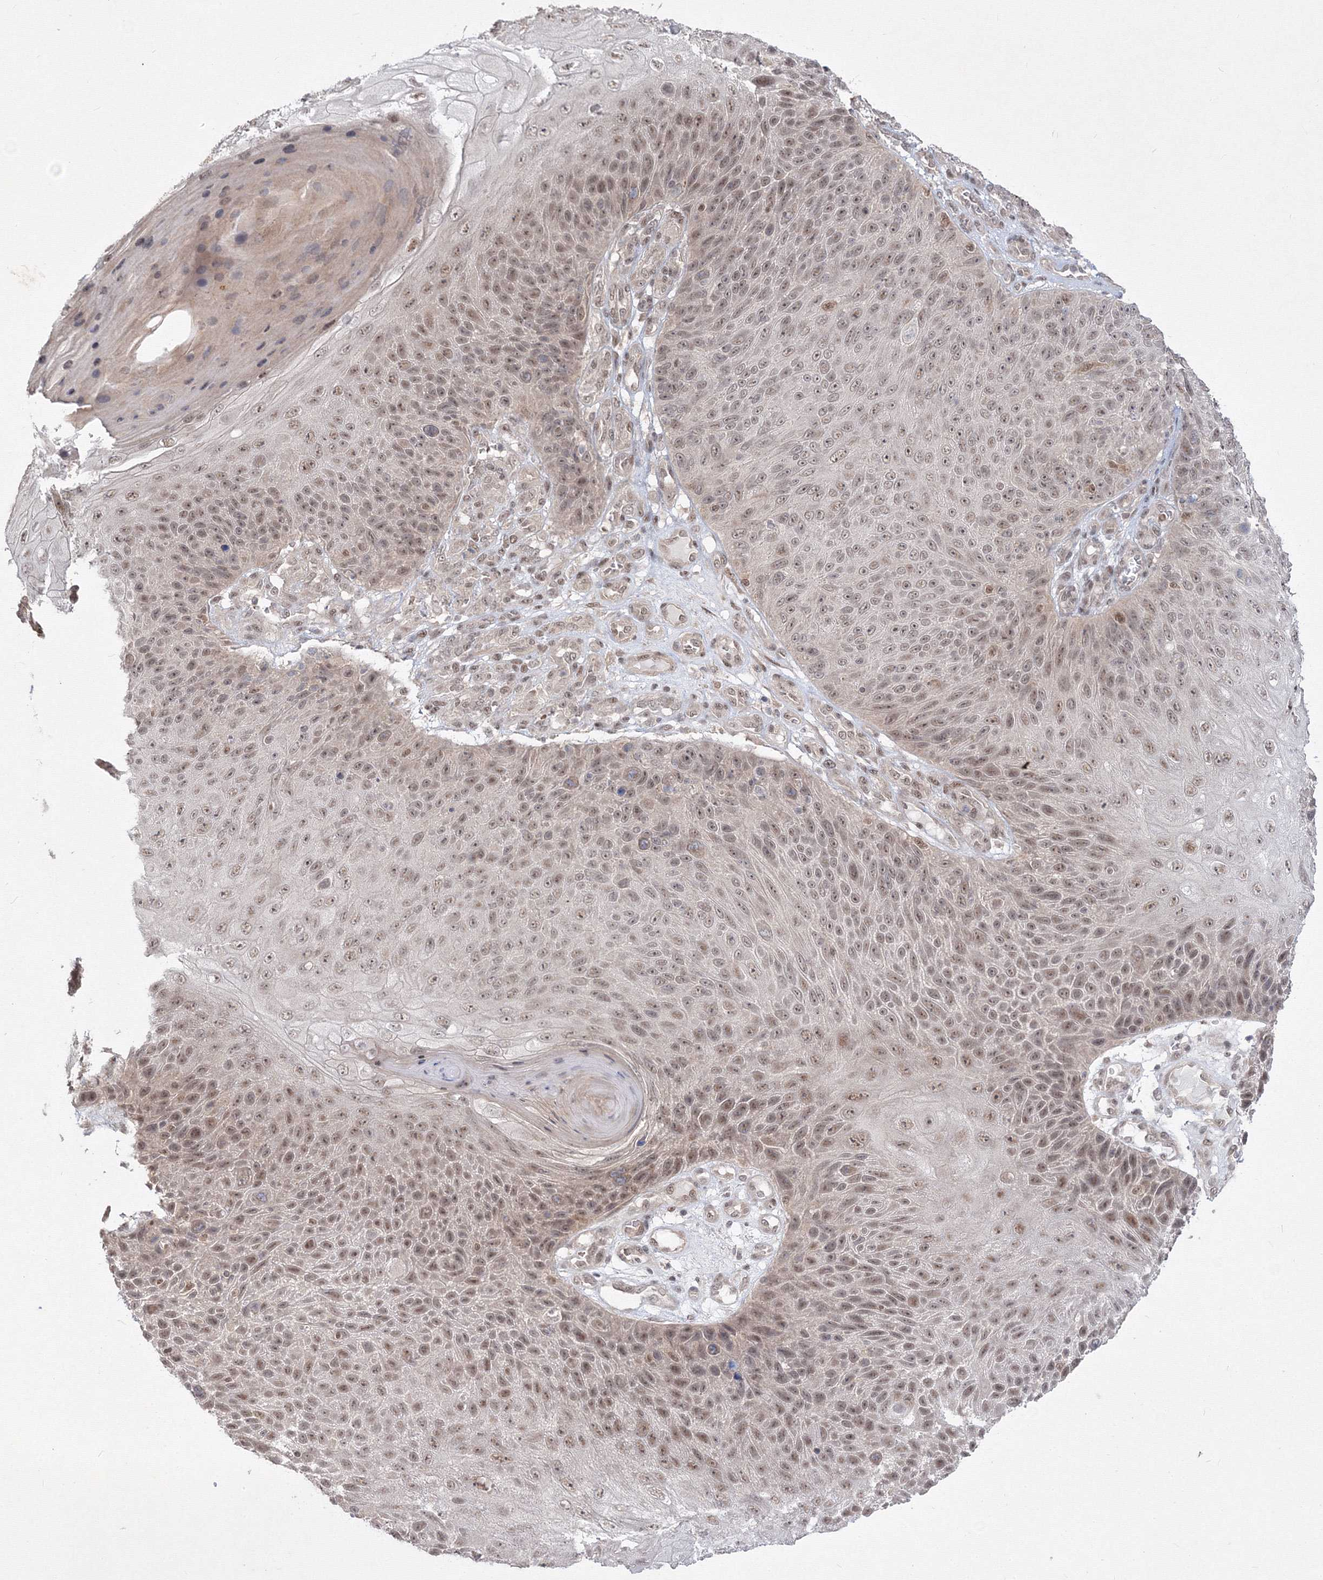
{"staining": {"intensity": "moderate", "quantity": ">75%", "location": "nuclear"}, "tissue": "skin cancer", "cell_type": "Tumor cells", "image_type": "cancer", "snomed": [{"axis": "morphology", "description": "Squamous cell carcinoma, NOS"}, {"axis": "topography", "description": "Skin"}], "caption": "IHC (DAB) staining of skin cancer (squamous cell carcinoma) demonstrates moderate nuclear protein expression in approximately >75% of tumor cells.", "gene": "COPS4", "patient": {"sex": "female", "age": 88}}